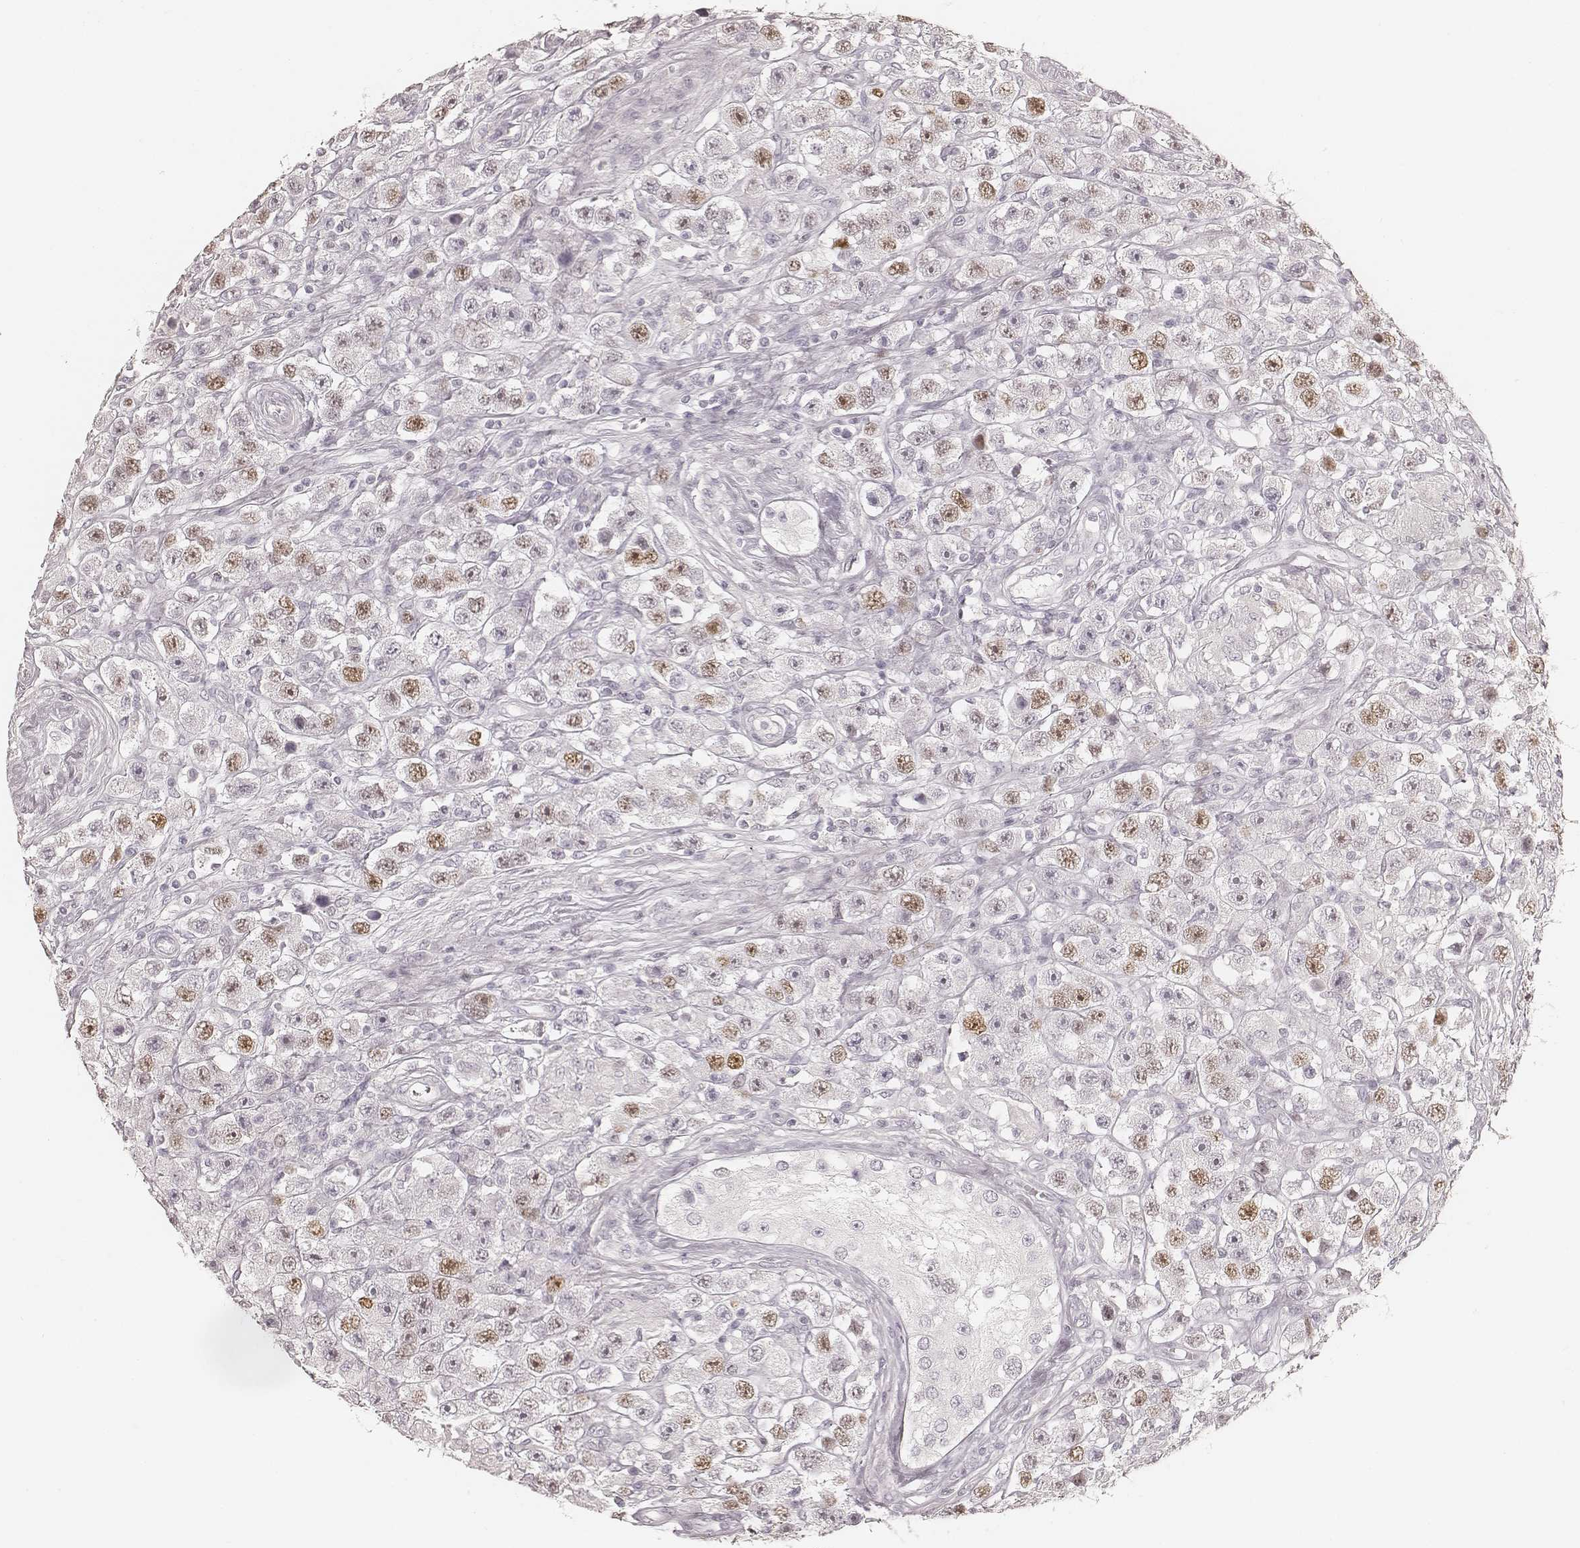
{"staining": {"intensity": "weak", "quantity": "25%-75%", "location": "nuclear"}, "tissue": "testis cancer", "cell_type": "Tumor cells", "image_type": "cancer", "snomed": [{"axis": "morphology", "description": "Seminoma, NOS"}, {"axis": "topography", "description": "Testis"}], "caption": "A micrograph showing weak nuclear positivity in approximately 25%-75% of tumor cells in testis cancer, as visualized by brown immunohistochemical staining.", "gene": "TEX37", "patient": {"sex": "male", "age": 45}}